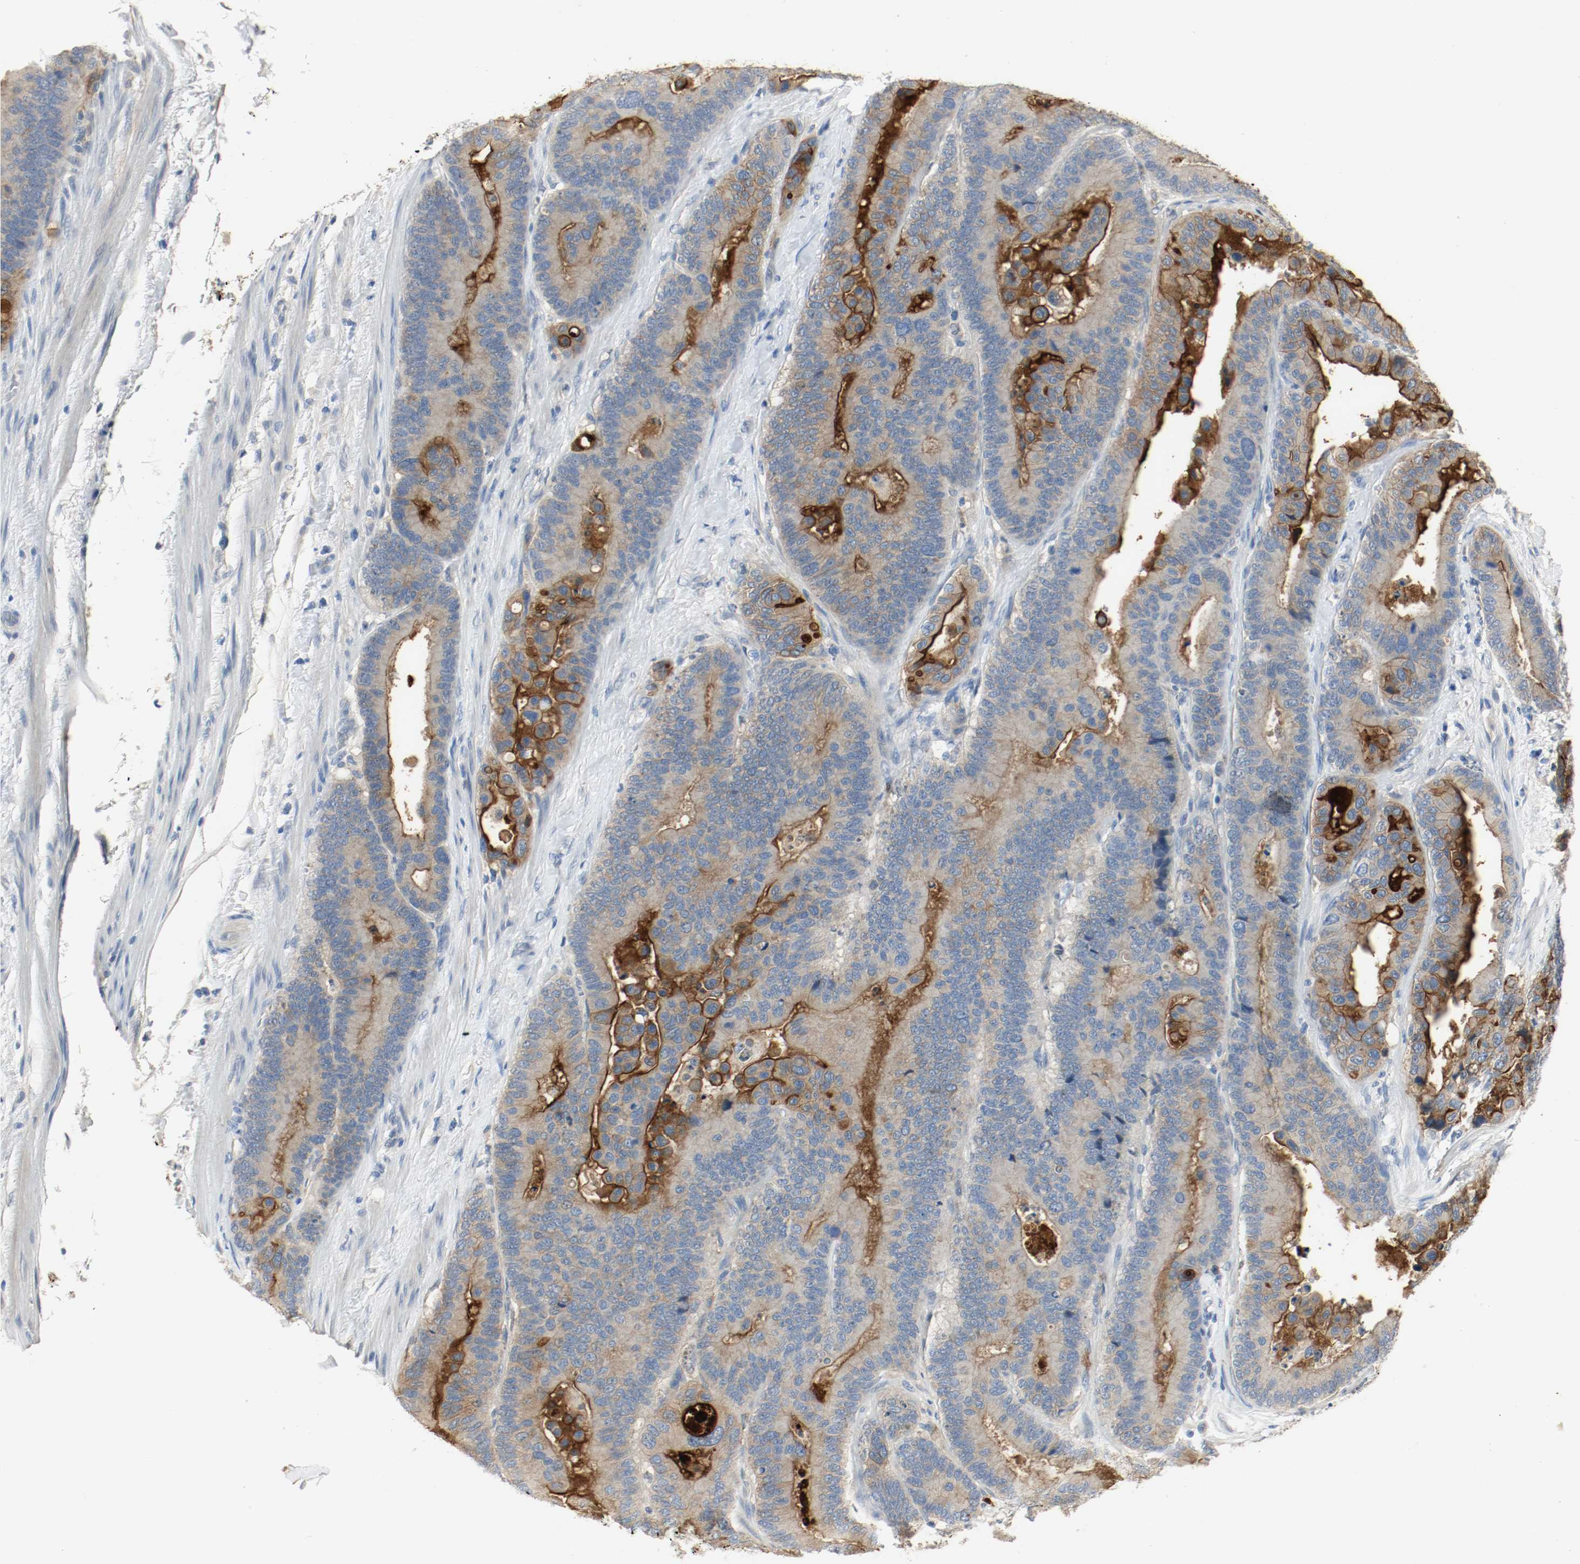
{"staining": {"intensity": "negative", "quantity": "none", "location": "none"}, "tissue": "colorectal cancer", "cell_type": "Tumor cells", "image_type": "cancer", "snomed": [{"axis": "morphology", "description": "Normal tissue, NOS"}, {"axis": "morphology", "description": "Adenocarcinoma, NOS"}, {"axis": "topography", "description": "Colon"}], "caption": "Photomicrograph shows no significant protein positivity in tumor cells of adenocarcinoma (colorectal). Nuclei are stained in blue.", "gene": "MELTF", "patient": {"sex": "male", "age": 82}}